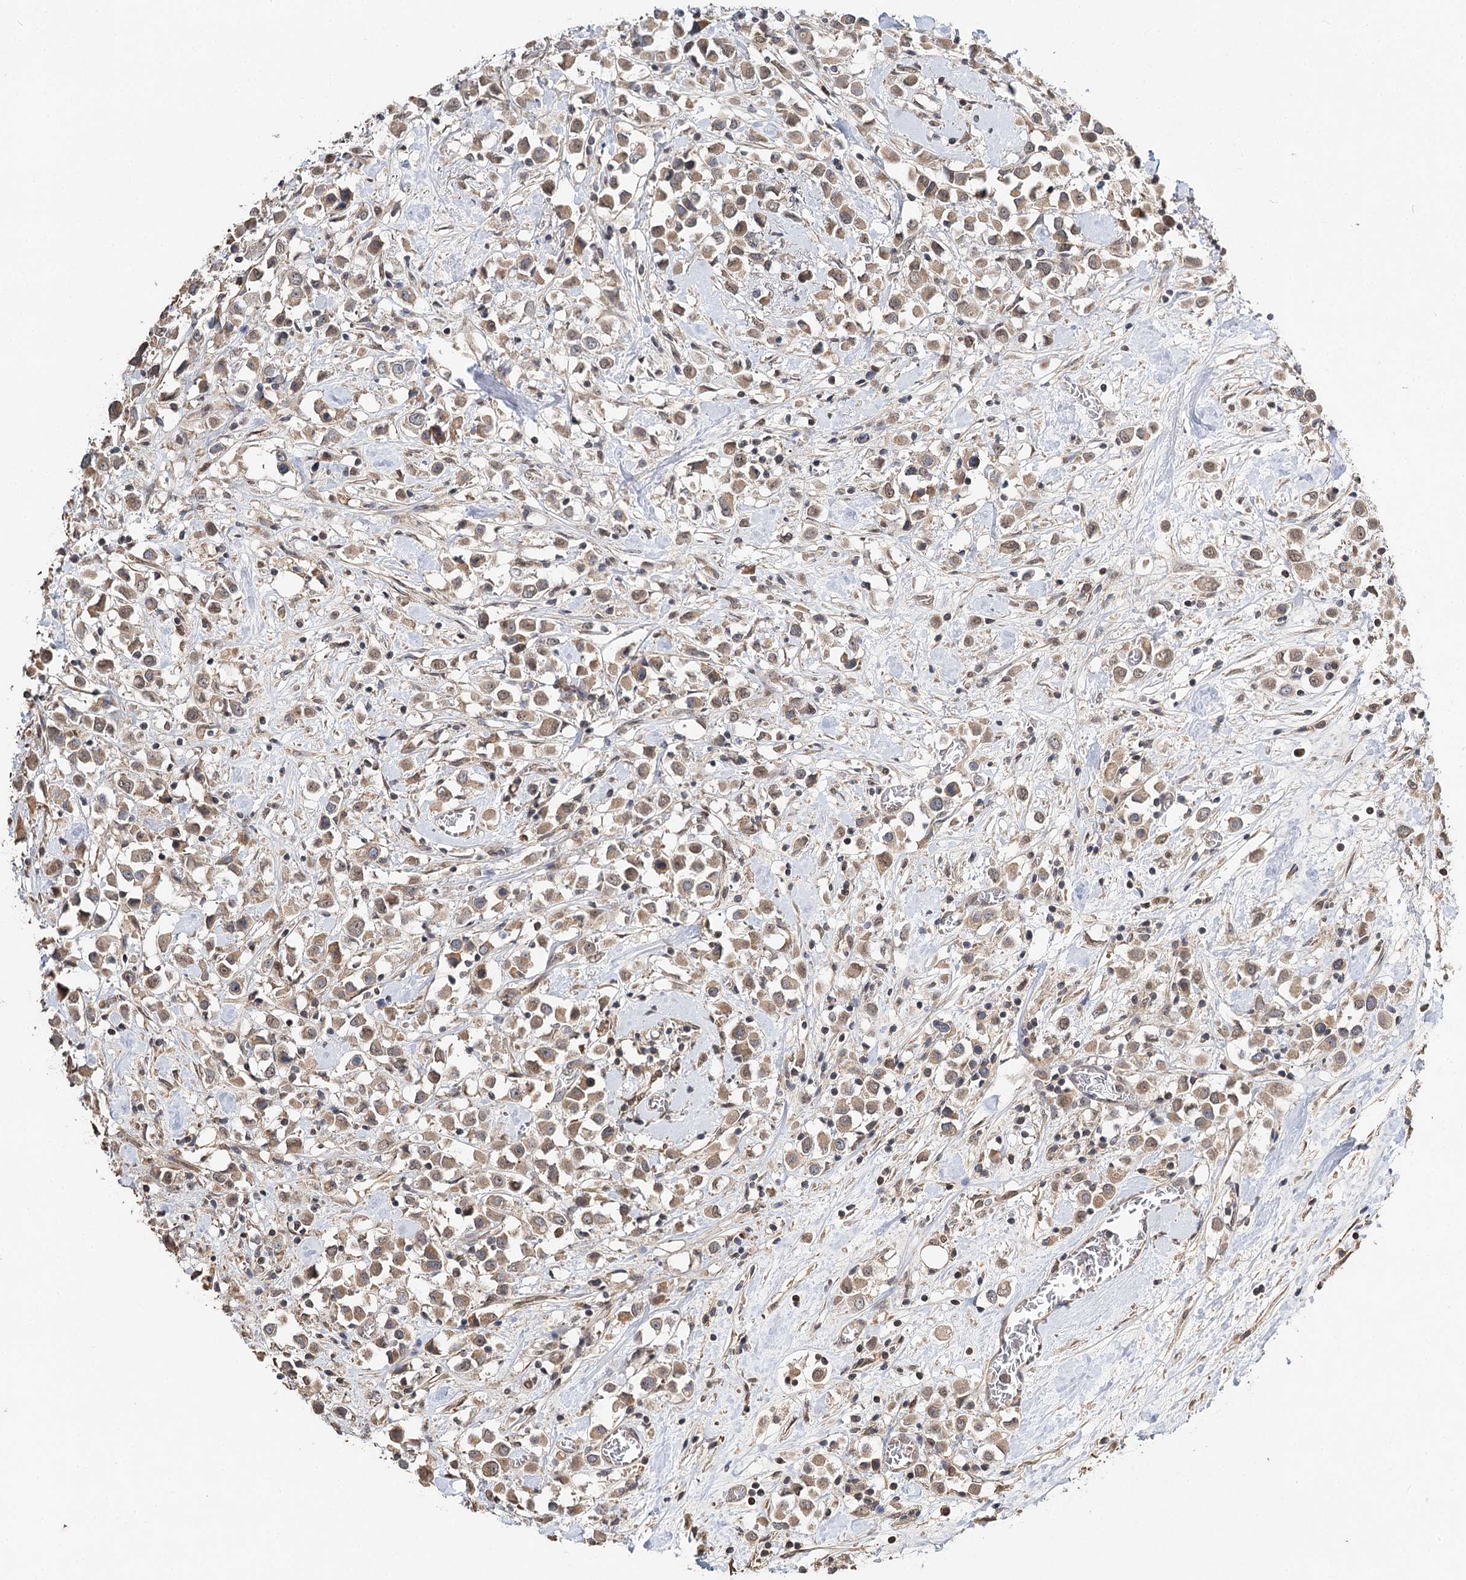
{"staining": {"intensity": "weak", "quantity": ">75%", "location": "cytoplasmic/membranous"}, "tissue": "breast cancer", "cell_type": "Tumor cells", "image_type": "cancer", "snomed": [{"axis": "morphology", "description": "Duct carcinoma"}, {"axis": "topography", "description": "Breast"}], "caption": "DAB immunohistochemical staining of breast cancer displays weak cytoplasmic/membranous protein expression in about >75% of tumor cells.", "gene": "NOPCHAP1", "patient": {"sex": "female", "age": 61}}